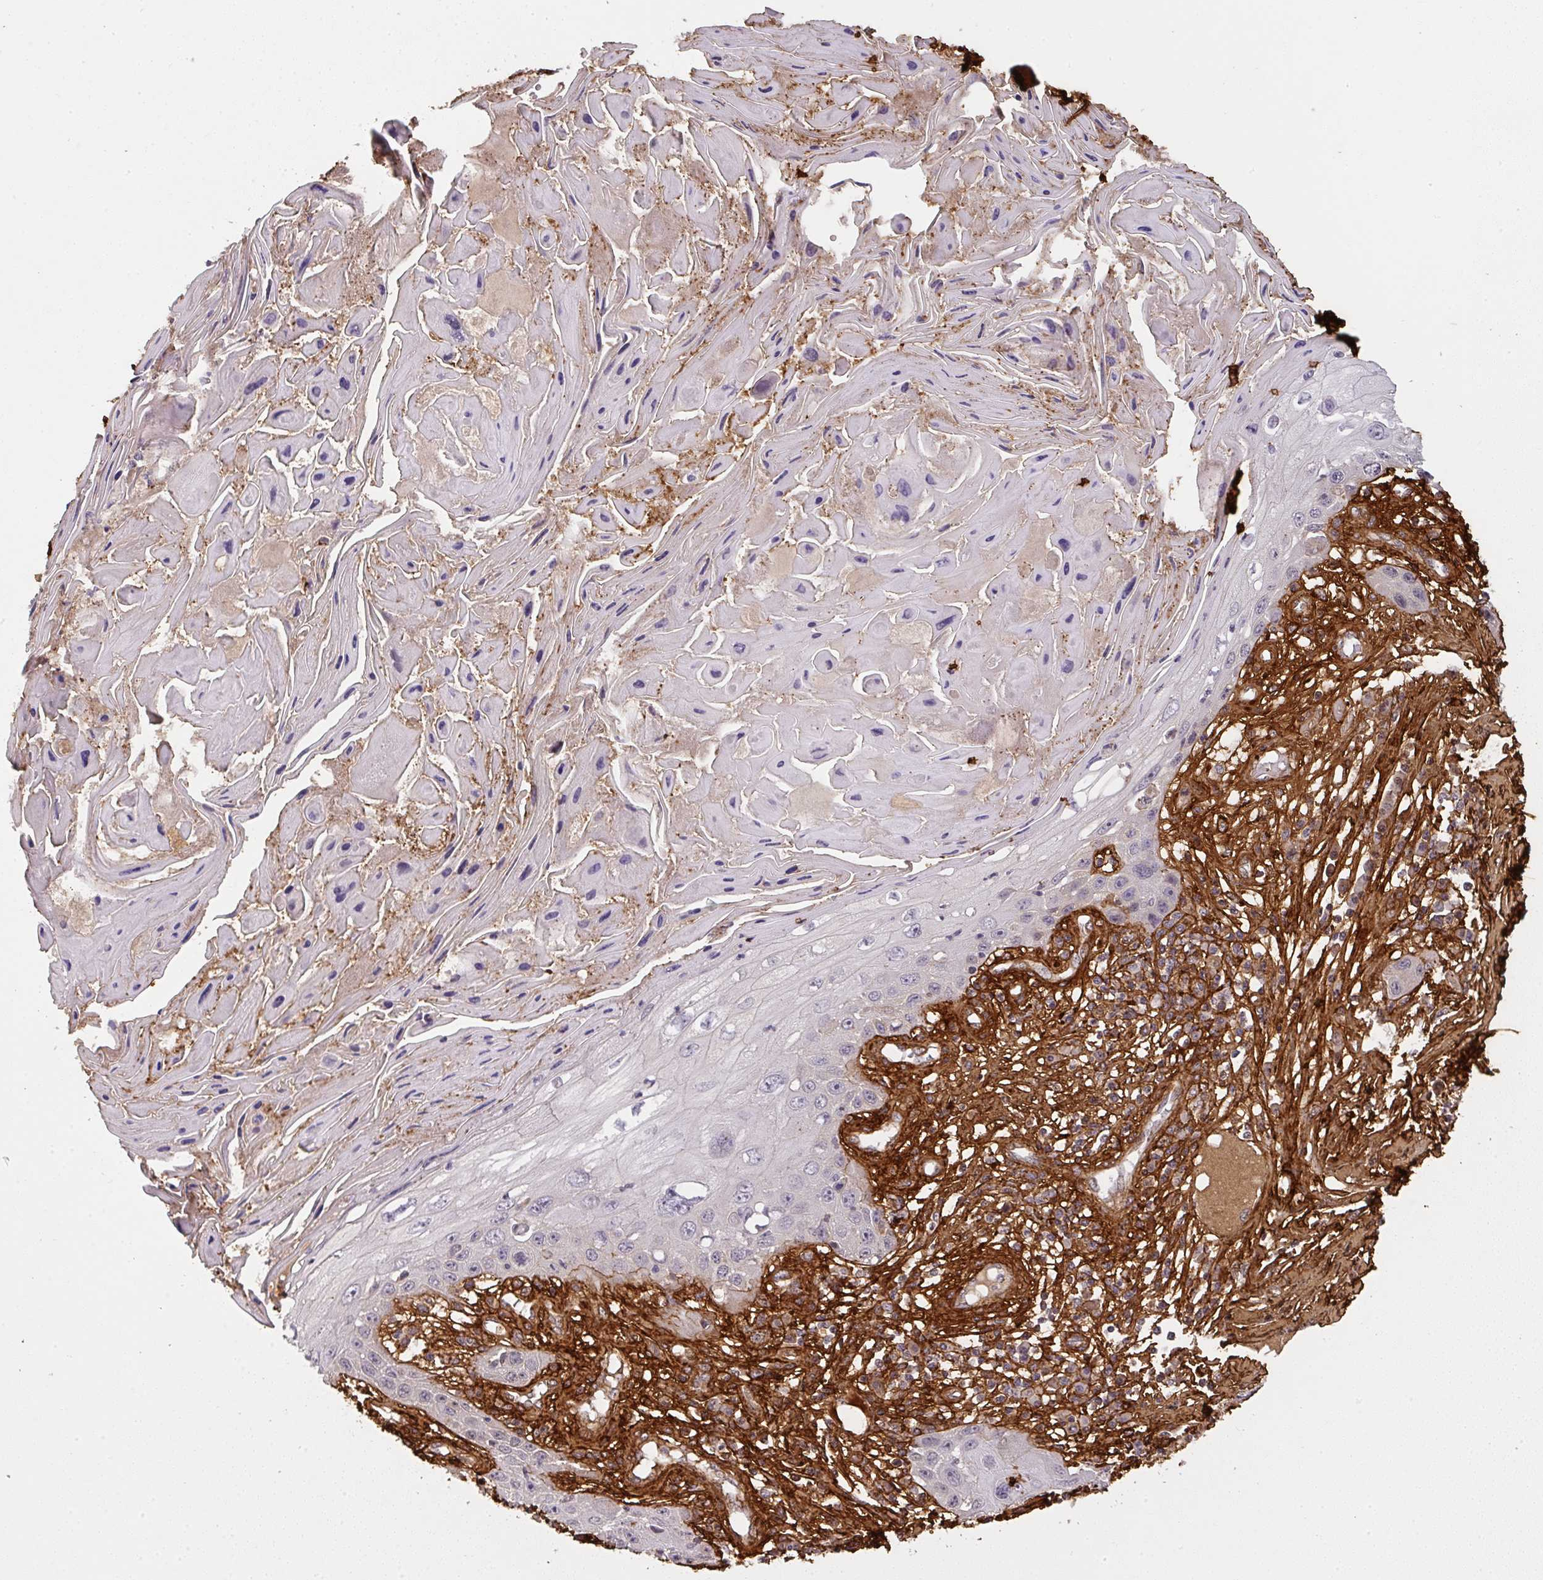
{"staining": {"intensity": "negative", "quantity": "none", "location": "none"}, "tissue": "skin cancer", "cell_type": "Tumor cells", "image_type": "cancer", "snomed": [{"axis": "morphology", "description": "Squamous cell carcinoma, NOS"}, {"axis": "topography", "description": "Skin"}, {"axis": "topography", "description": "Vulva"}], "caption": "Human skin cancer stained for a protein using IHC shows no staining in tumor cells.", "gene": "COL3A1", "patient": {"sex": "female", "age": 44}}